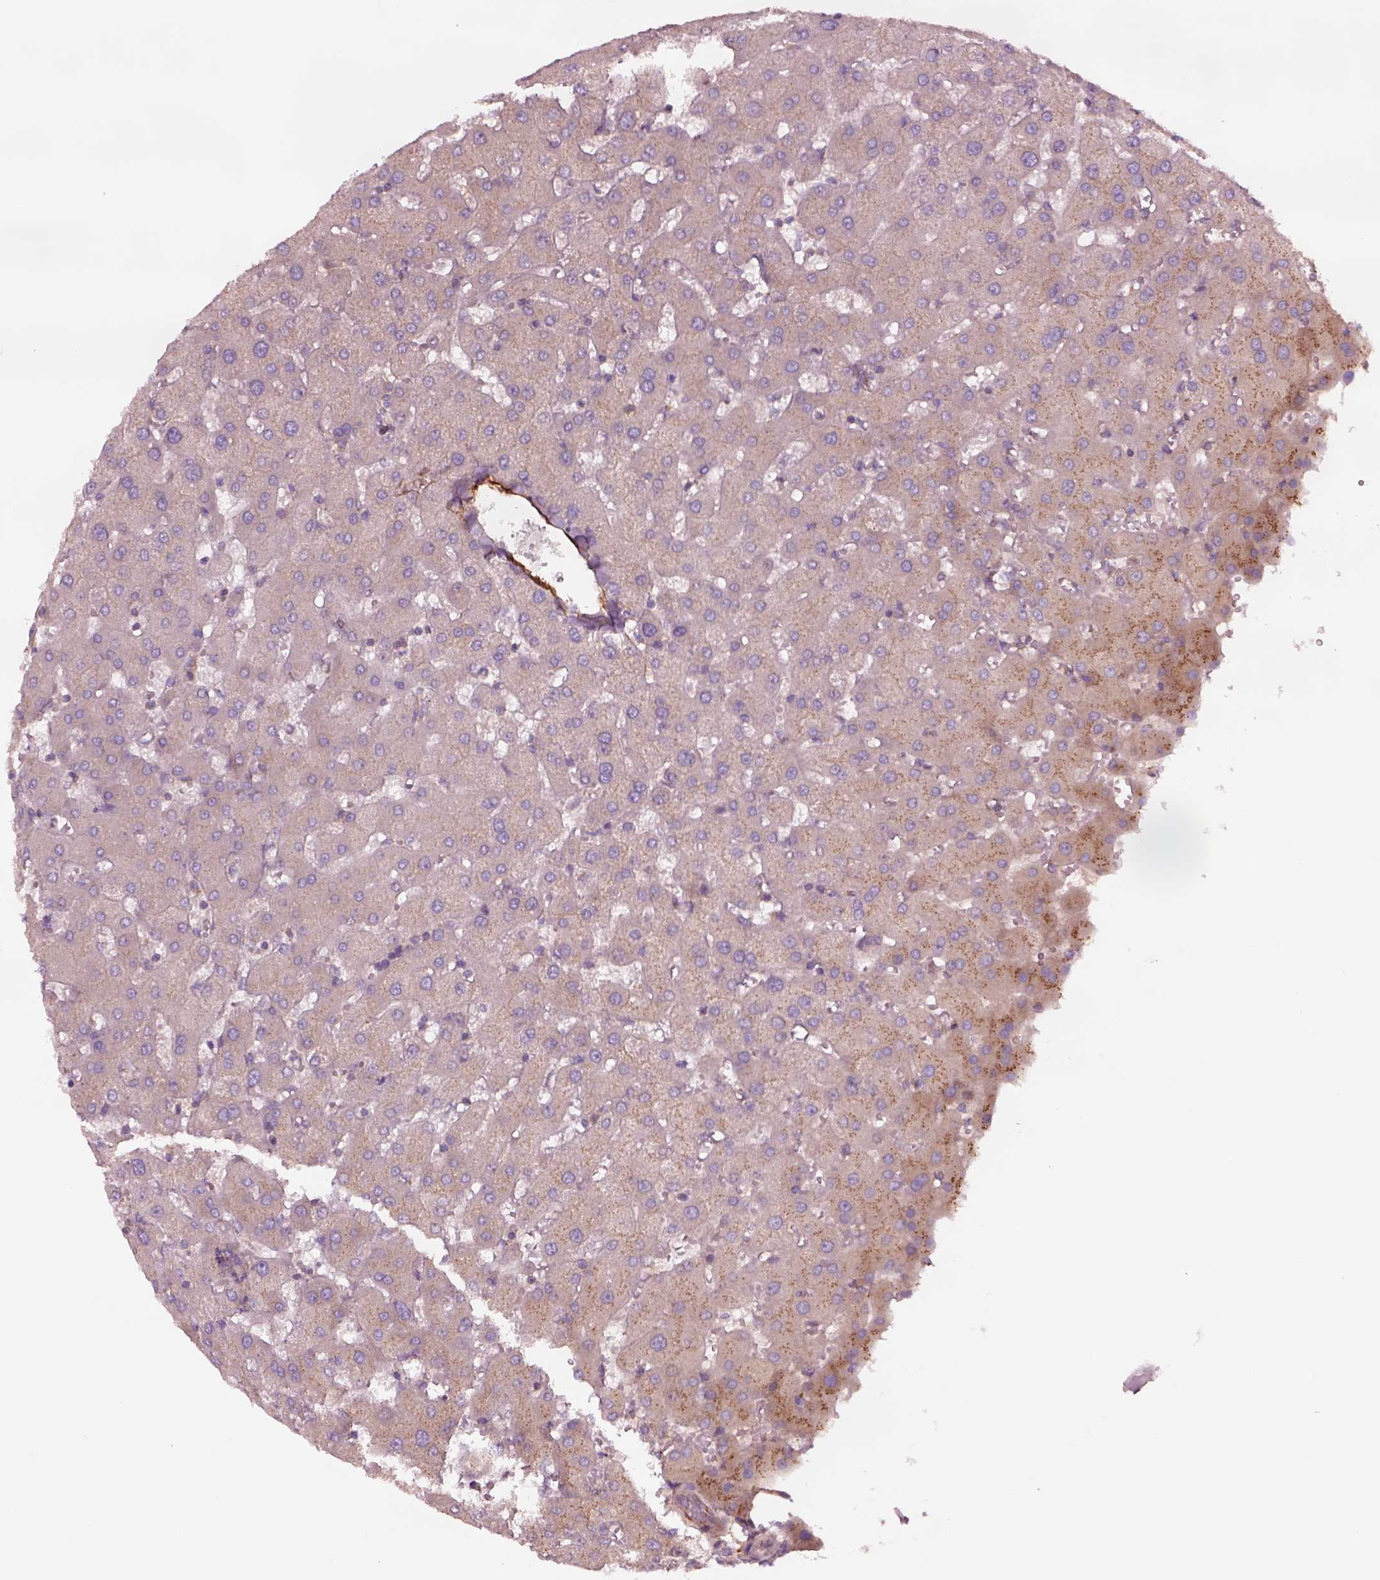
{"staining": {"intensity": "negative", "quantity": "none", "location": "none"}, "tissue": "liver", "cell_type": "Cholangiocytes", "image_type": "normal", "snomed": [{"axis": "morphology", "description": "Normal tissue, NOS"}, {"axis": "topography", "description": "Liver"}], "caption": "Immunohistochemistry micrograph of benign liver: liver stained with DAB exhibits no significant protein expression in cholangiocytes.", "gene": "SEC23A", "patient": {"sex": "female", "age": 63}}